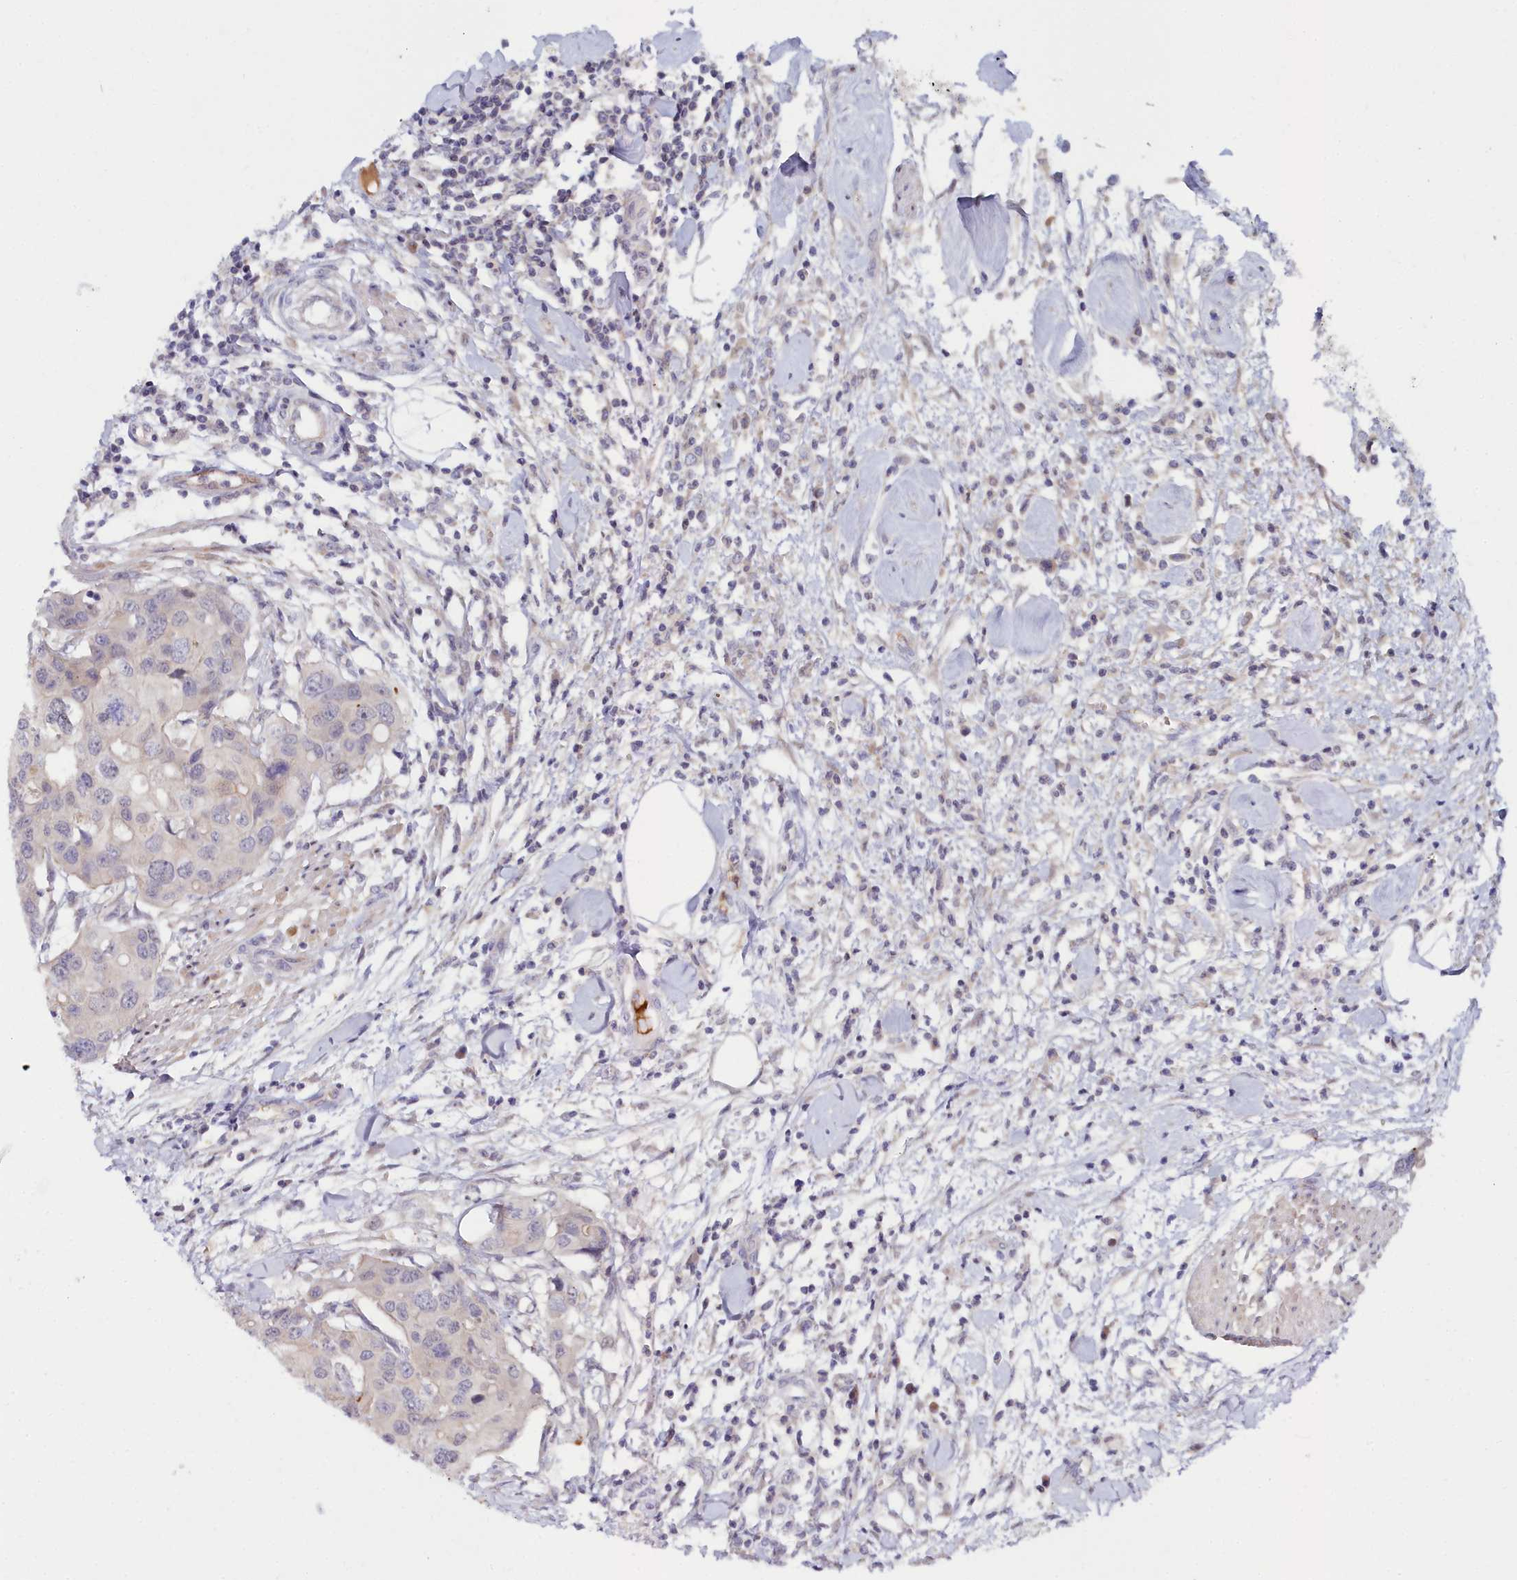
{"staining": {"intensity": "negative", "quantity": "none", "location": "none"}, "tissue": "colorectal cancer", "cell_type": "Tumor cells", "image_type": "cancer", "snomed": [{"axis": "morphology", "description": "Adenocarcinoma, NOS"}, {"axis": "topography", "description": "Colon"}], "caption": "A high-resolution micrograph shows IHC staining of colorectal cancer, which demonstrates no significant staining in tumor cells.", "gene": "KCTD18", "patient": {"sex": "male", "age": 77}}